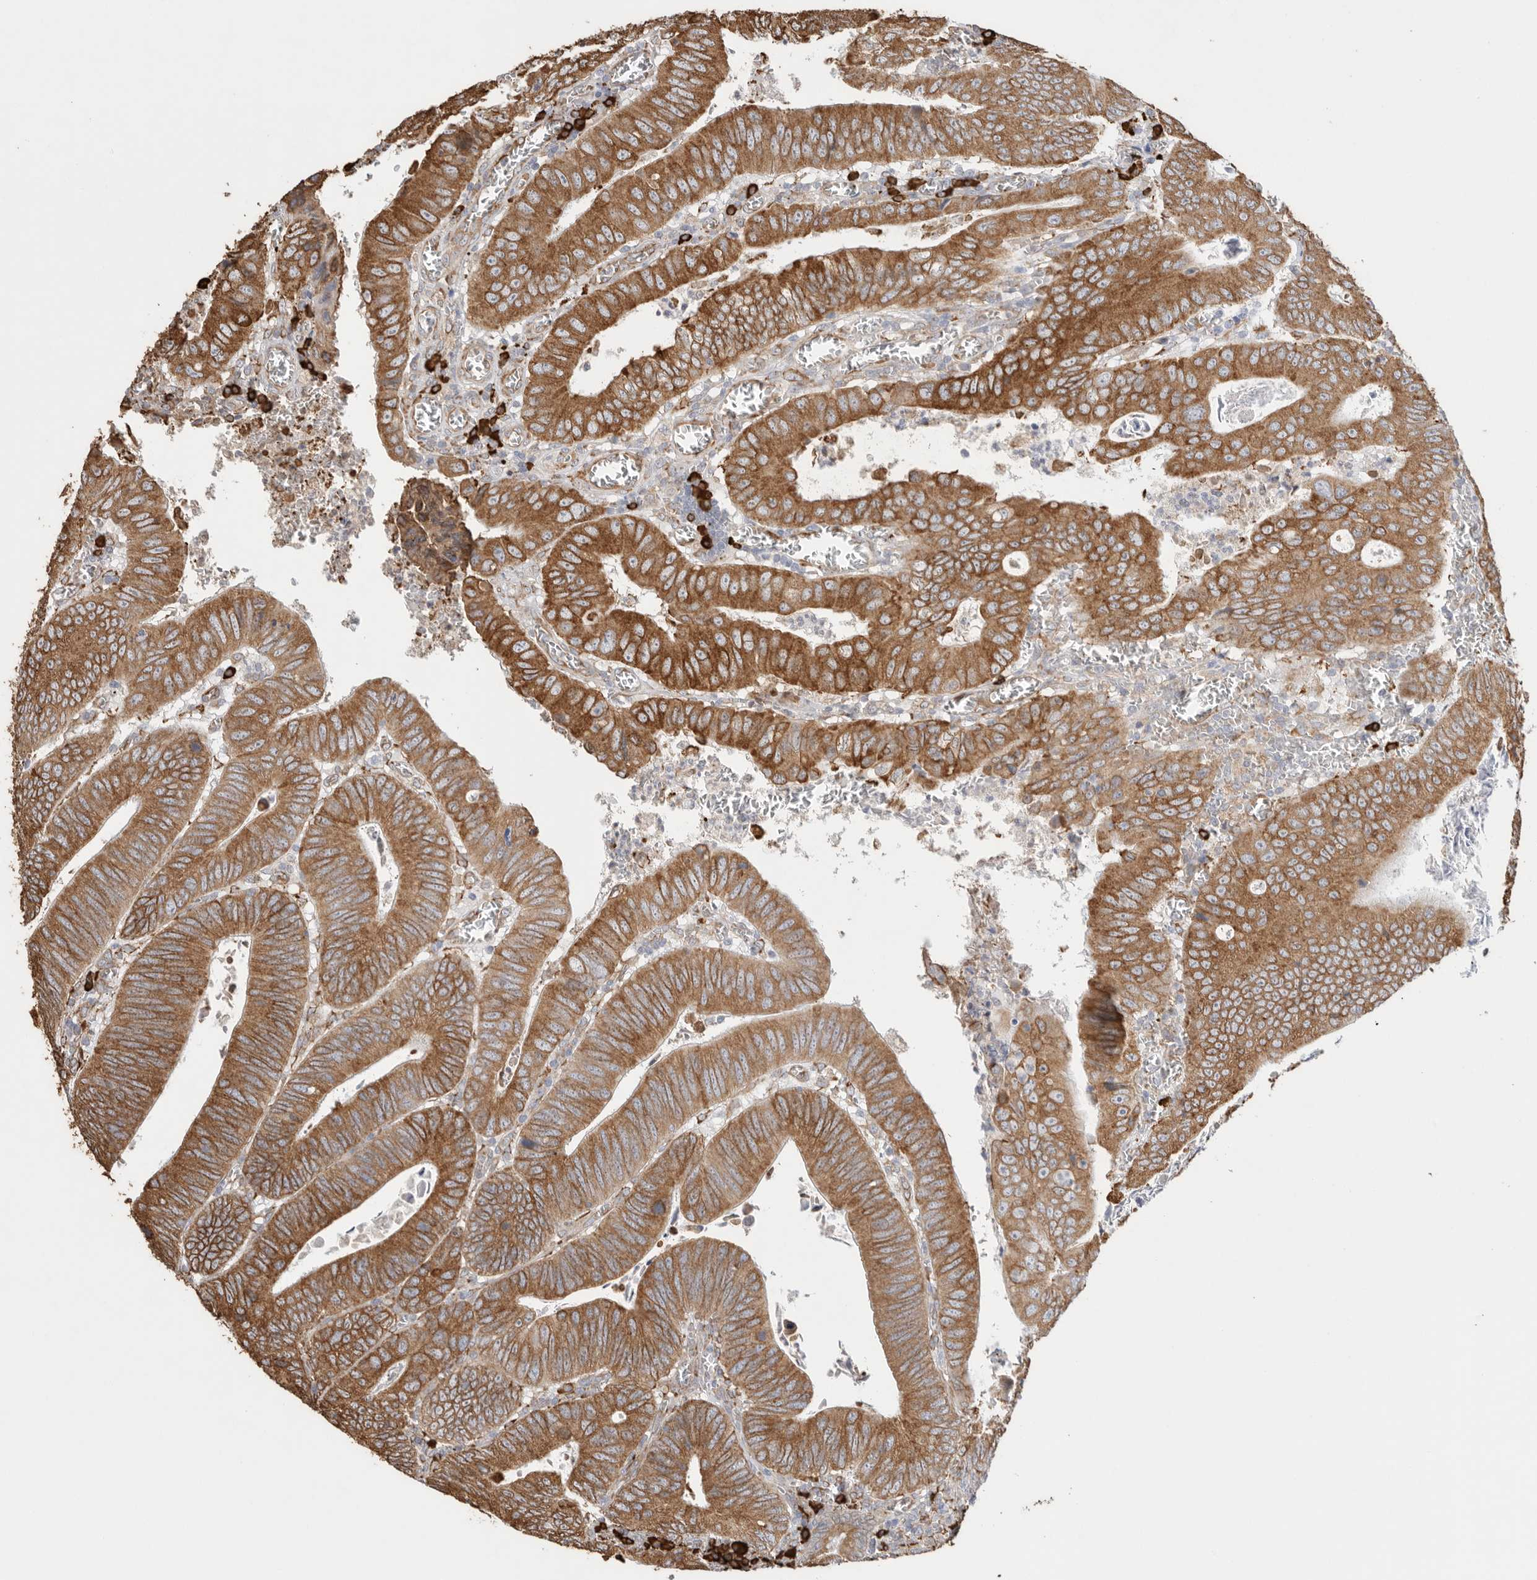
{"staining": {"intensity": "moderate", "quantity": ">75%", "location": "cytoplasmic/membranous"}, "tissue": "colorectal cancer", "cell_type": "Tumor cells", "image_type": "cancer", "snomed": [{"axis": "morphology", "description": "Inflammation, NOS"}, {"axis": "morphology", "description": "Adenocarcinoma, NOS"}, {"axis": "topography", "description": "Colon"}], "caption": "Colorectal cancer (adenocarcinoma) tissue shows moderate cytoplasmic/membranous positivity in about >75% of tumor cells, visualized by immunohistochemistry.", "gene": "BLOC1S5", "patient": {"sex": "male", "age": 72}}